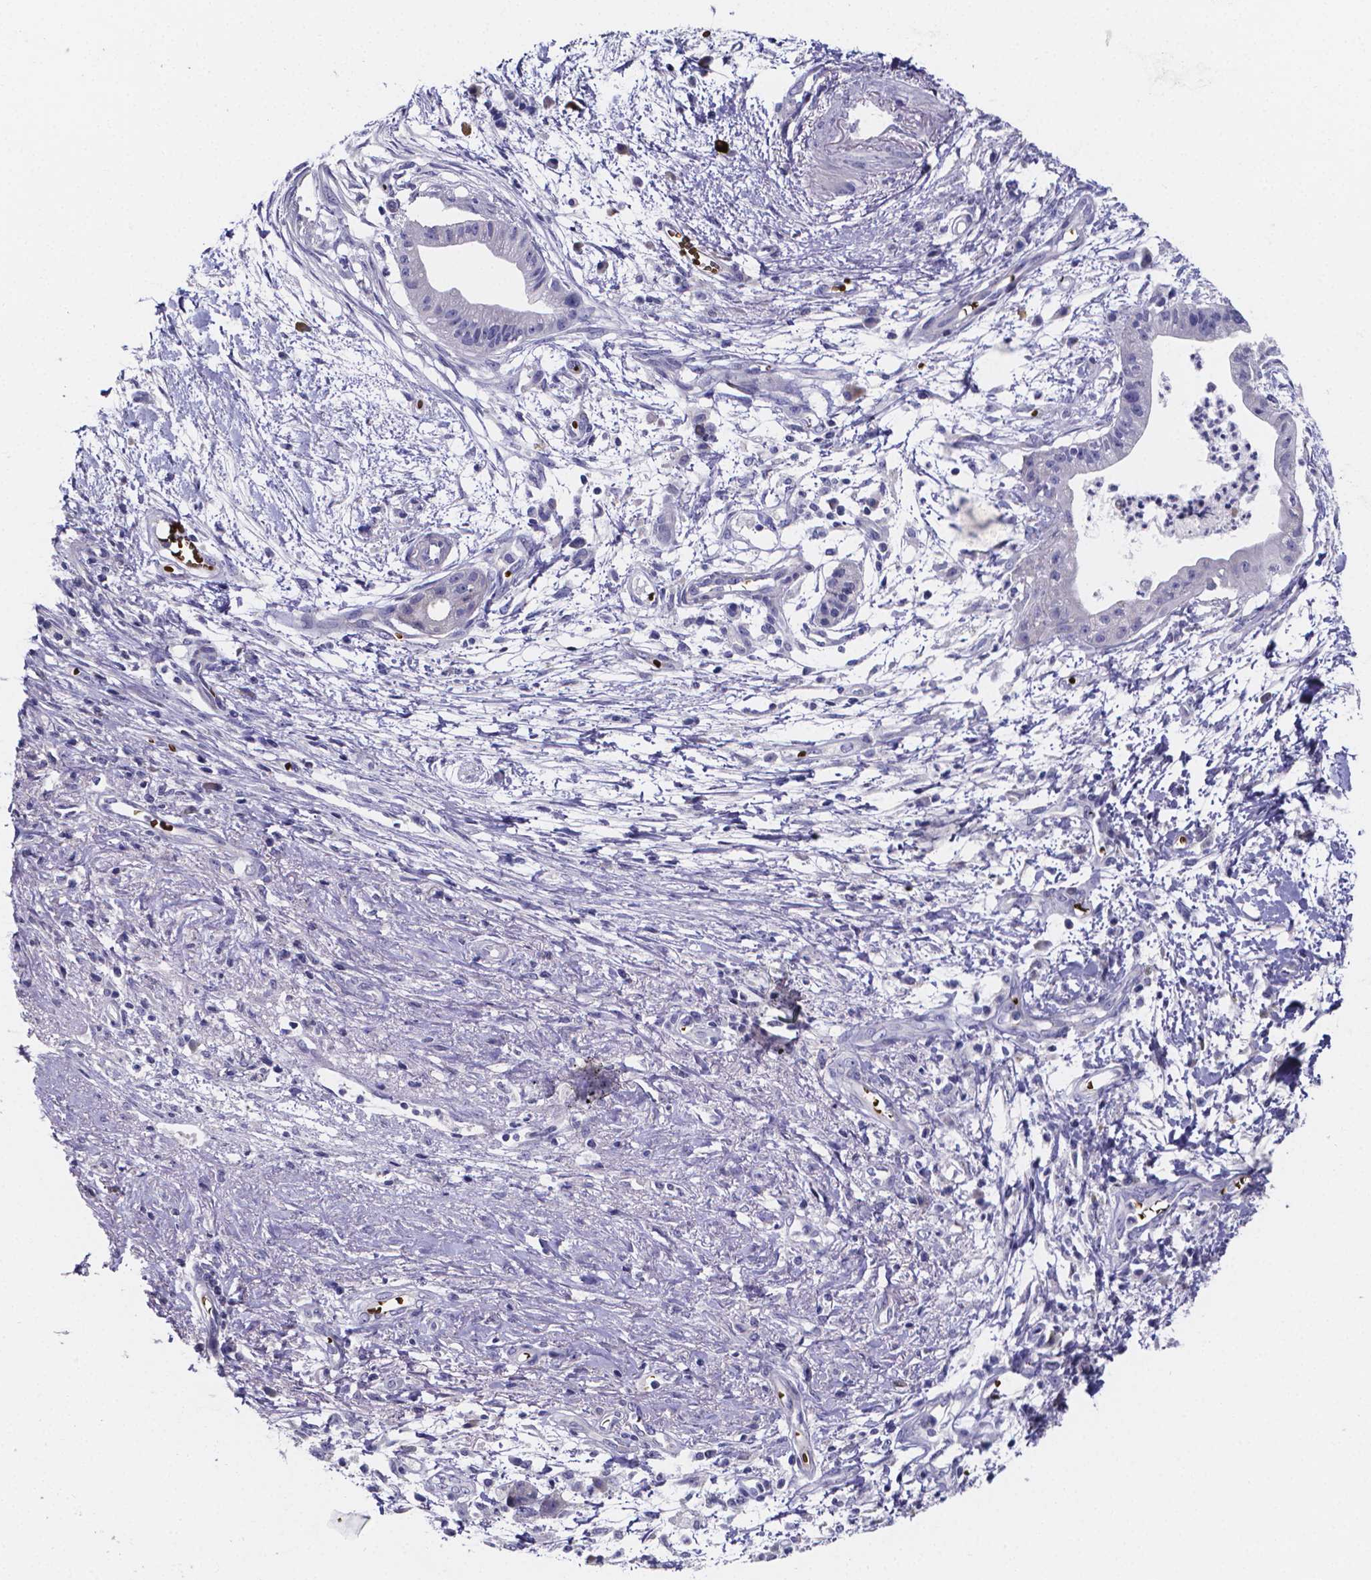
{"staining": {"intensity": "negative", "quantity": "none", "location": "none"}, "tissue": "pancreatic cancer", "cell_type": "Tumor cells", "image_type": "cancer", "snomed": [{"axis": "morphology", "description": "Normal tissue, NOS"}, {"axis": "morphology", "description": "Adenocarcinoma, NOS"}, {"axis": "topography", "description": "Lymph node"}, {"axis": "topography", "description": "Pancreas"}], "caption": "This is an IHC histopathology image of pancreatic adenocarcinoma. There is no positivity in tumor cells.", "gene": "GABRA3", "patient": {"sex": "female", "age": 58}}